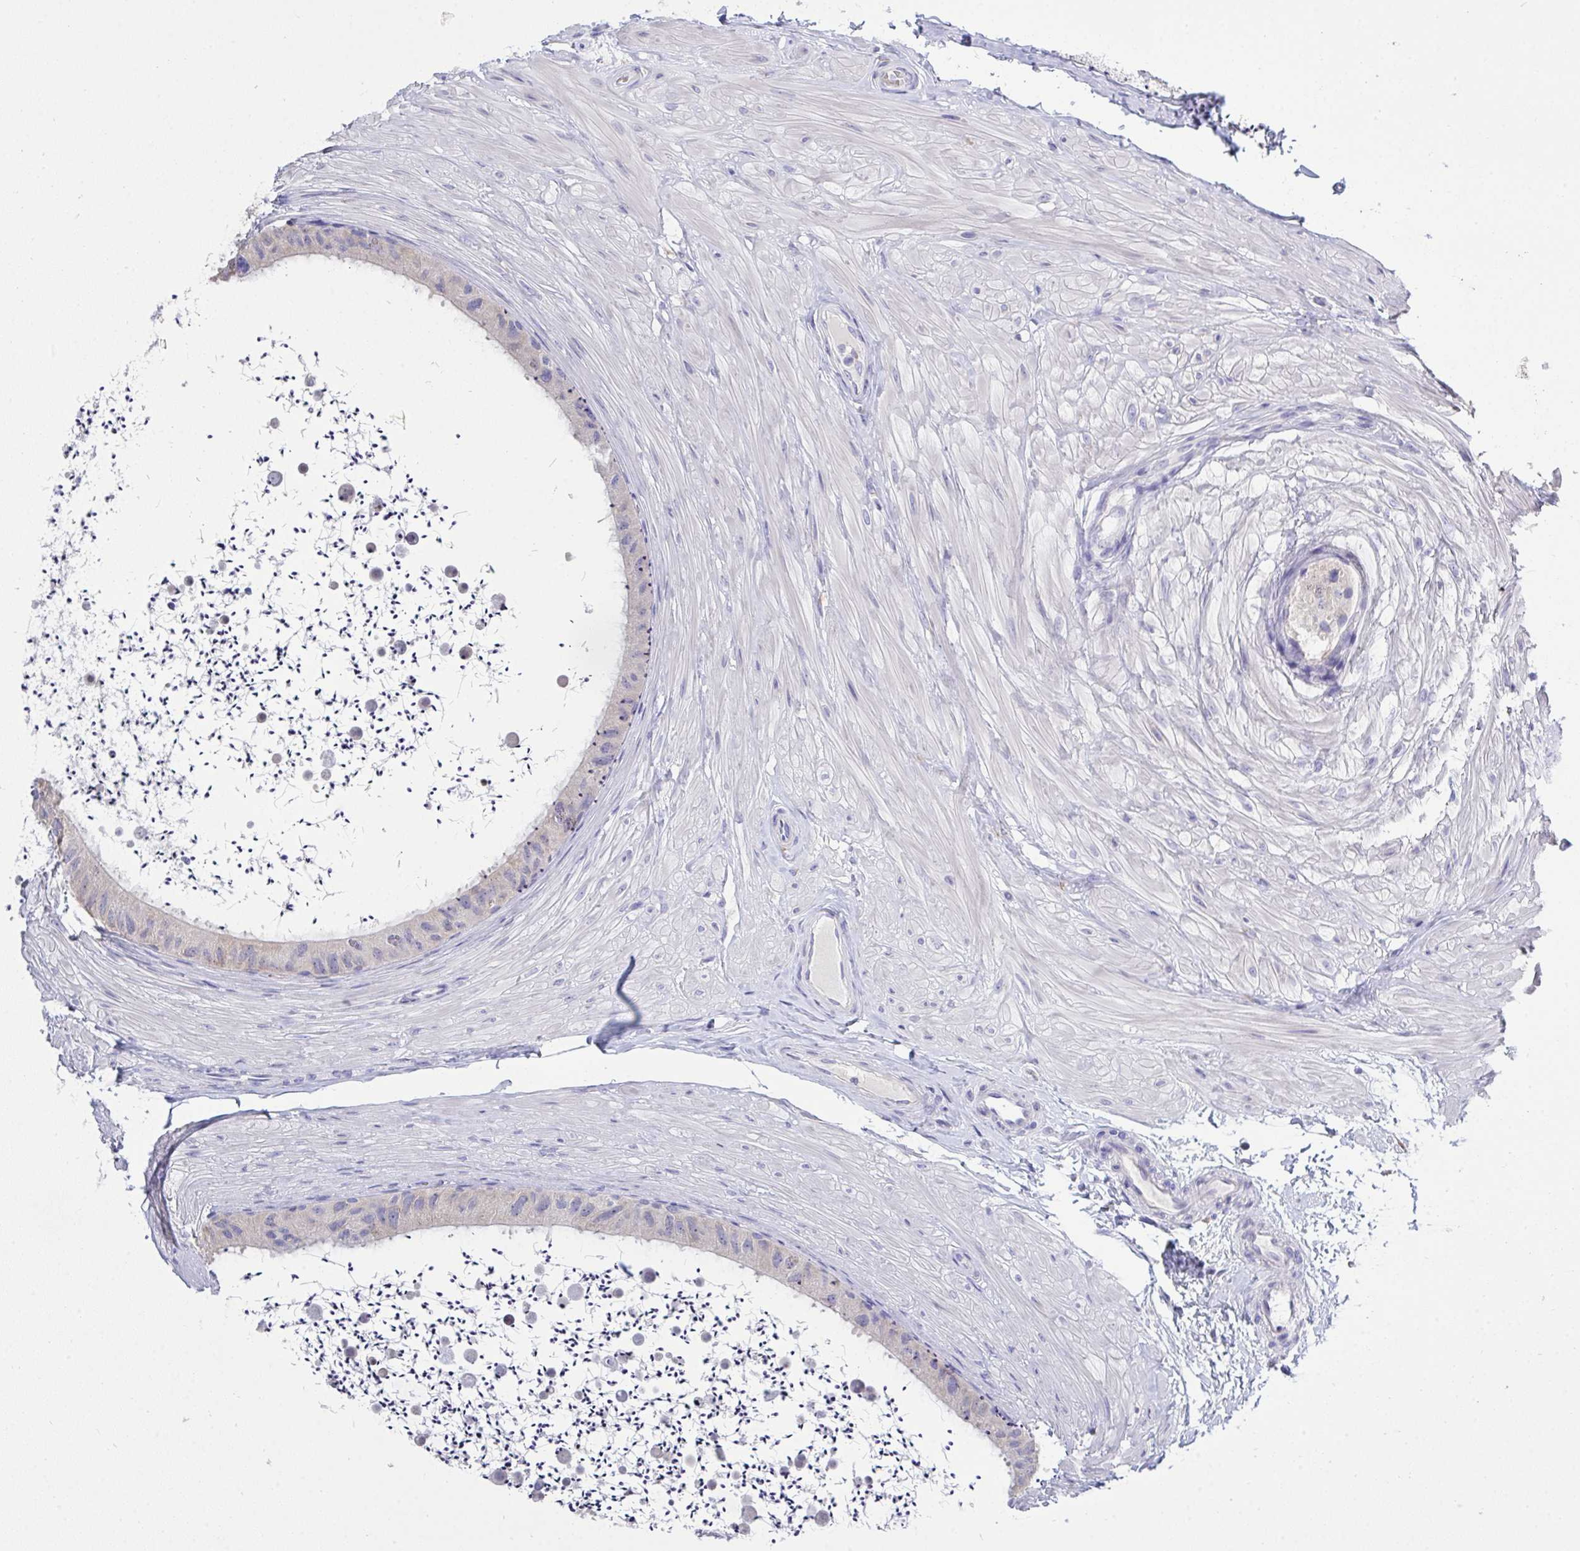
{"staining": {"intensity": "negative", "quantity": "none", "location": "none"}, "tissue": "epididymis", "cell_type": "Glandular cells", "image_type": "normal", "snomed": [{"axis": "morphology", "description": "Normal tissue, NOS"}, {"axis": "topography", "description": "Epididymis"}, {"axis": "topography", "description": "Peripheral nerve tissue"}], "caption": "This is a image of immunohistochemistry (IHC) staining of benign epididymis, which shows no expression in glandular cells.", "gene": "LRRC58", "patient": {"sex": "male", "age": 32}}